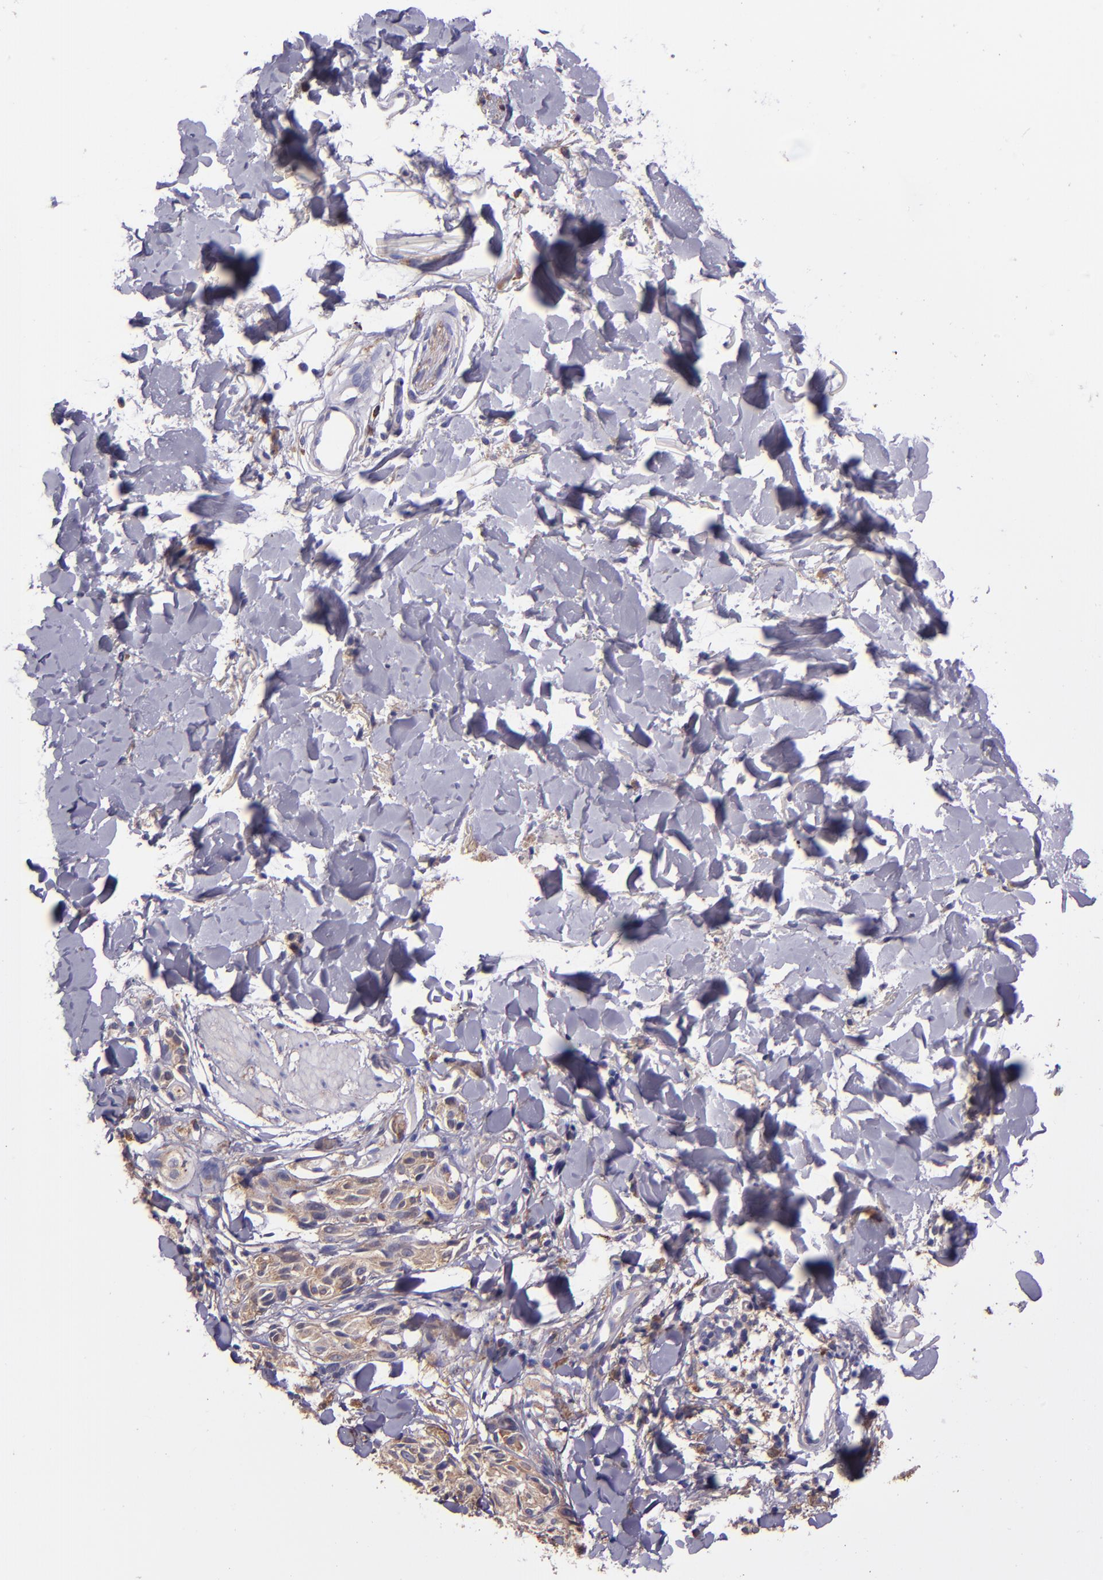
{"staining": {"intensity": "weak", "quantity": ">75%", "location": "cytoplasmic/membranous"}, "tissue": "melanoma", "cell_type": "Tumor cells", "image_type": "cancer", "snomed": [{"axis": "morphology", "description": "Malignant melanoma, Metastatic site"}, {"axis": "topography", "description": "Skin"}], "caption": "The histopathology image exhibits a brown stain indicating the presence of a protein in the cytoplasmic/membranous of tumor cells in melanoma.", "gene": "WASHC1", "patient": {"sex": "female", "age": 66}}